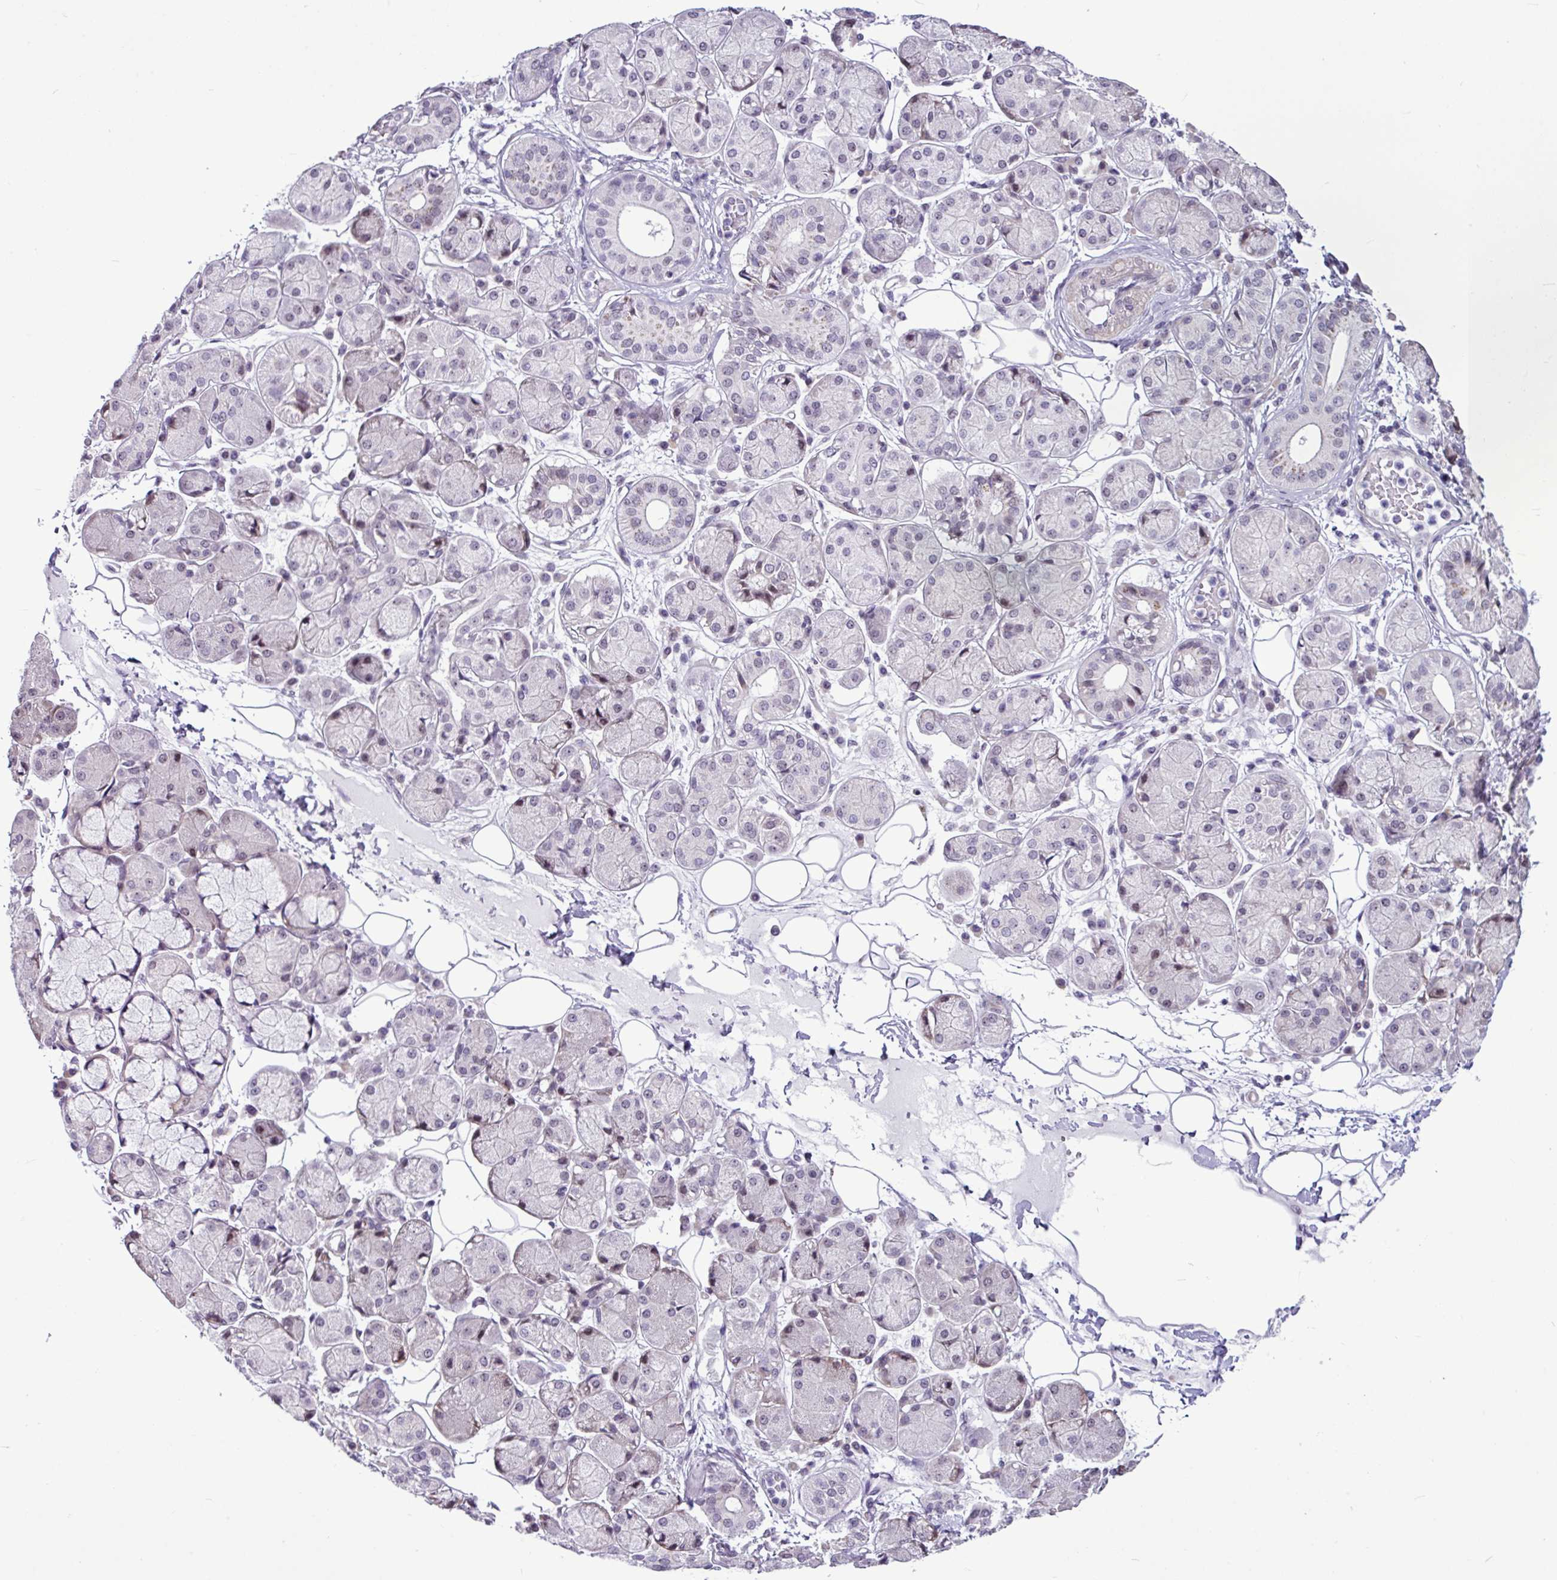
{"staining": {"intensity": "weak", "quantity": "25%-75%", "location": "nuclear"}, "tissue": "salivary gland", "cell_type": "Glandular cells", "image_type": "normal", "snomed": [{"axis": "morphology", "description": "Squamous cell carcinoma, NOS"}, {"axis": "topography", "description": "Skin"}, {"axis": "topography", "description": "Head-Neck"}], "caption": "A high-resolution photomicrograph shows IHC staining of unremarkable salivary gland, which demonstrates weak nuclear positivity in about 25%-75% of glandular cells. The protein of interest is stained brown, and the nuclei are stained in blue (DAB IHC with brightfield microscopy, high magnification).", "gene": "UTP18", "patient": {"sex": "male", "age": 80}}